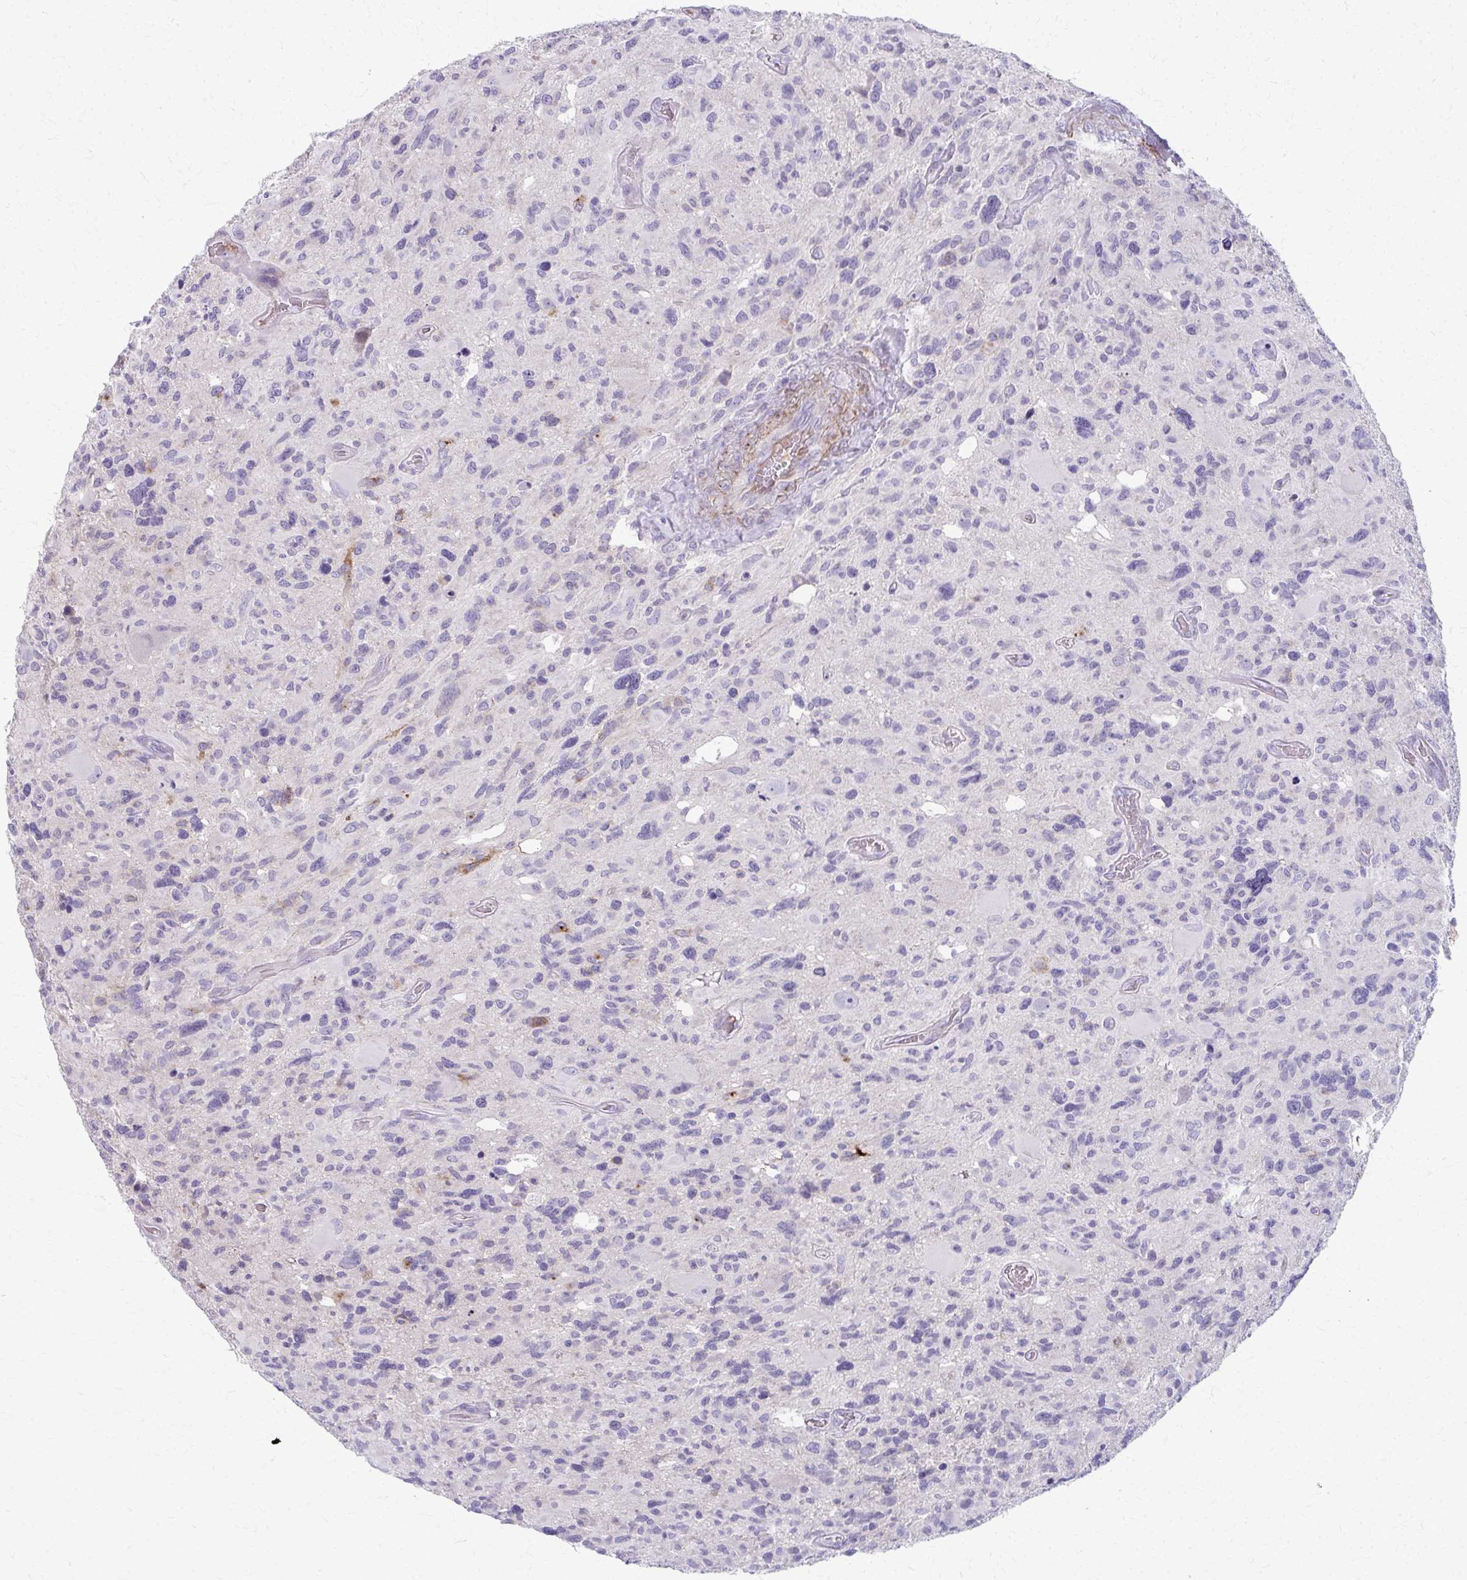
{"staining": {"intensity": "negative", "quantity": "none", "location": "none"}, "tissue": "glioma", "cell_type": "Tumor cells", "image_type": "cancer", "snomed": [{"axis": "morphology", "description": "Glioma, malignant, High grade"}, {"axis": "topography", "description": "Brain"}], "caption": "This image is of glioma stained with immunohistochemistry to label a protein in brown with the nuclei are counter-stained blue. There is no positivity in tumor cells.", "gene": "ADIPOQ", "patient": {"sex": "male", "age": 49}}